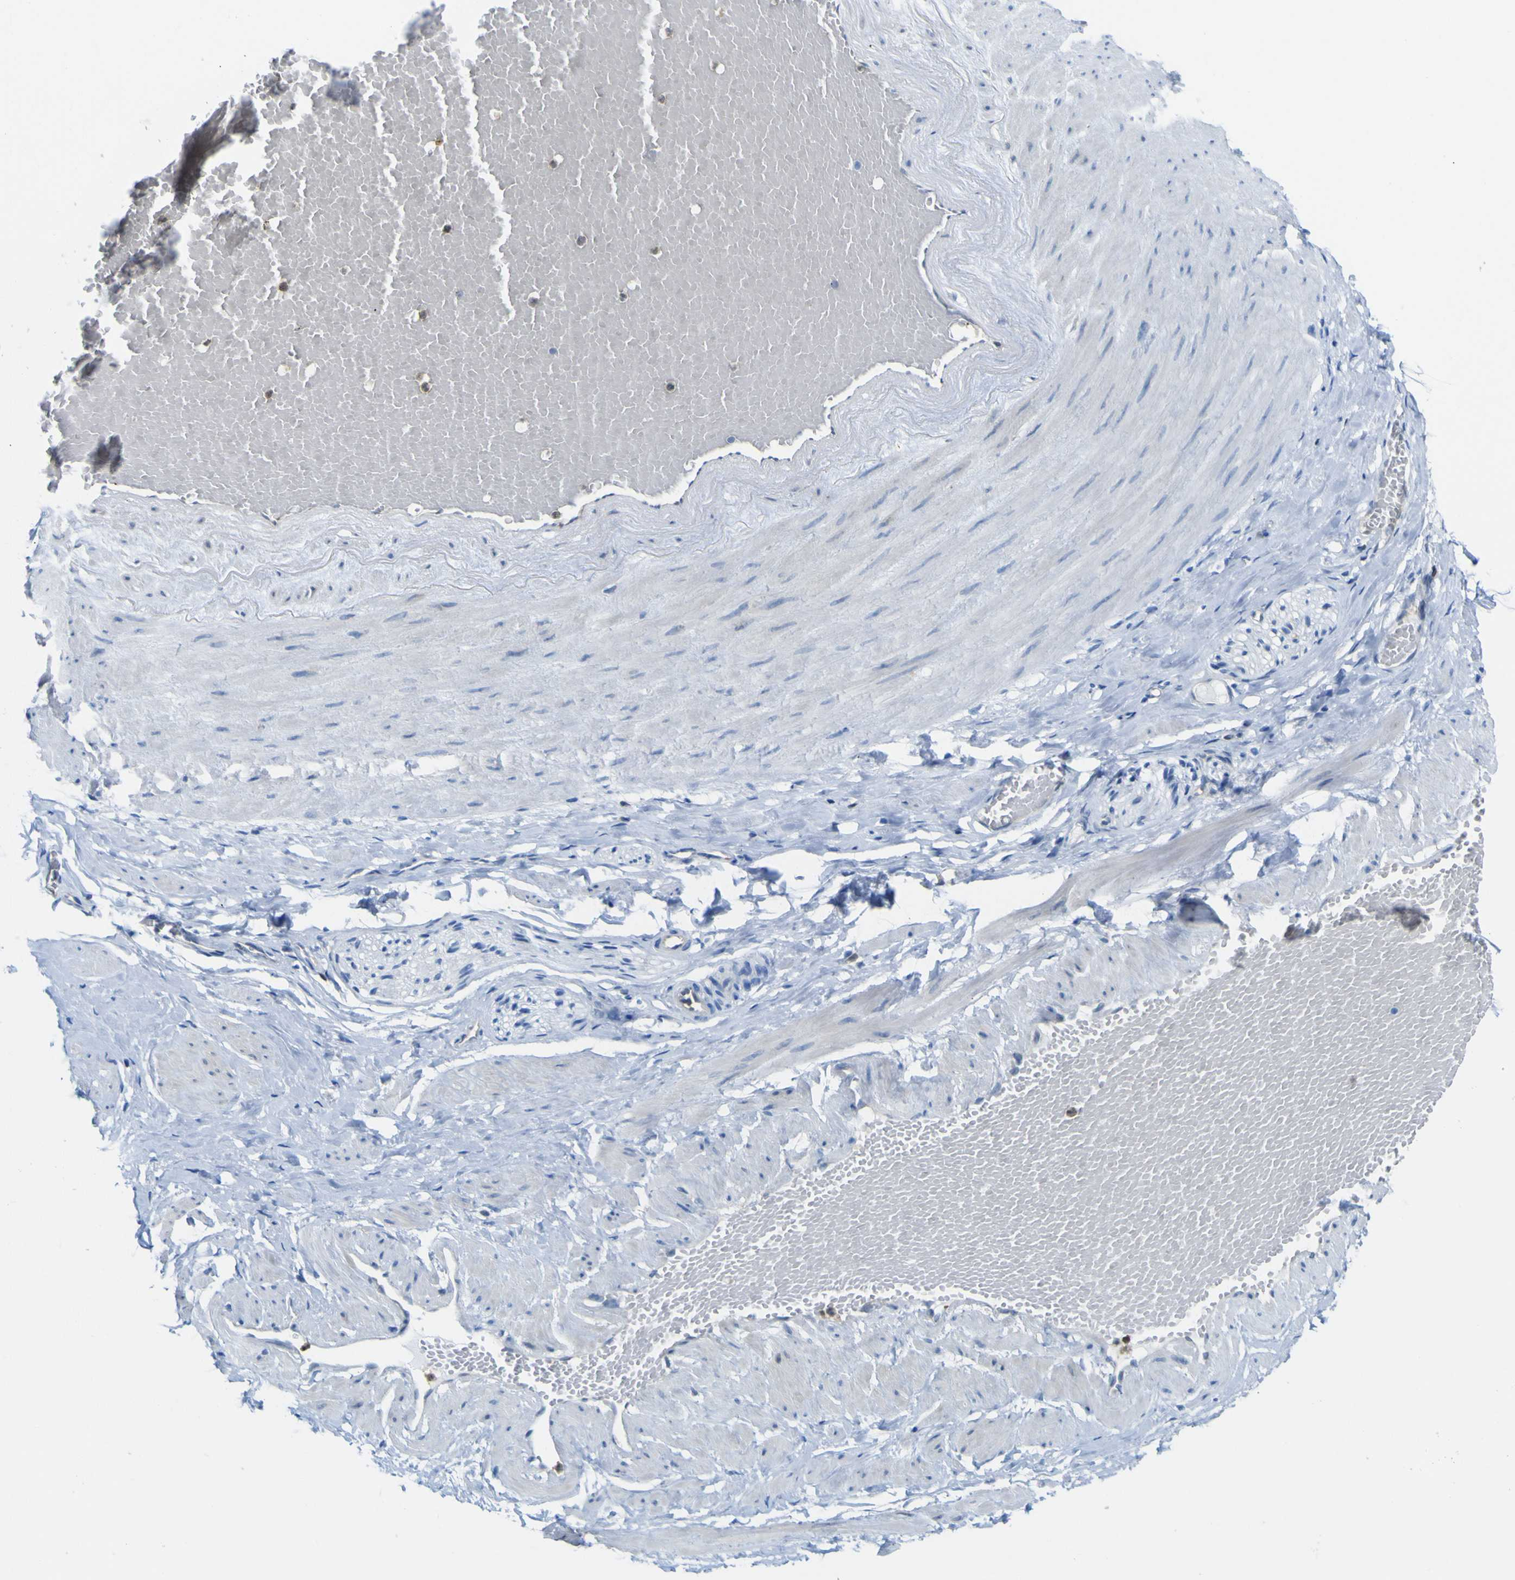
{"staining": {"intensity": "negative", "quantity": "none", "location": "none"}, "tissue": "adipose tissue", "cell_type": "Adipocytes", "image_type": "normal", "snomed": [{"axis": "morphology", "description": "Normal tissue, NOS"}, {"axis": "topography", "description": "Soft tissue"}, {"axis": "topography", "description": "Vascular tissue"}], "caption": "High magnification brightfield microscopy of unremarkable adipose tissue stained with DAB (3,3'-diaminobenzidine) (brown) and counterstained with hematoxylin (blue): adipocytes show no significant expression.", "gene": "ABHD3", "patient": {"sex": "female", "age": 35}}